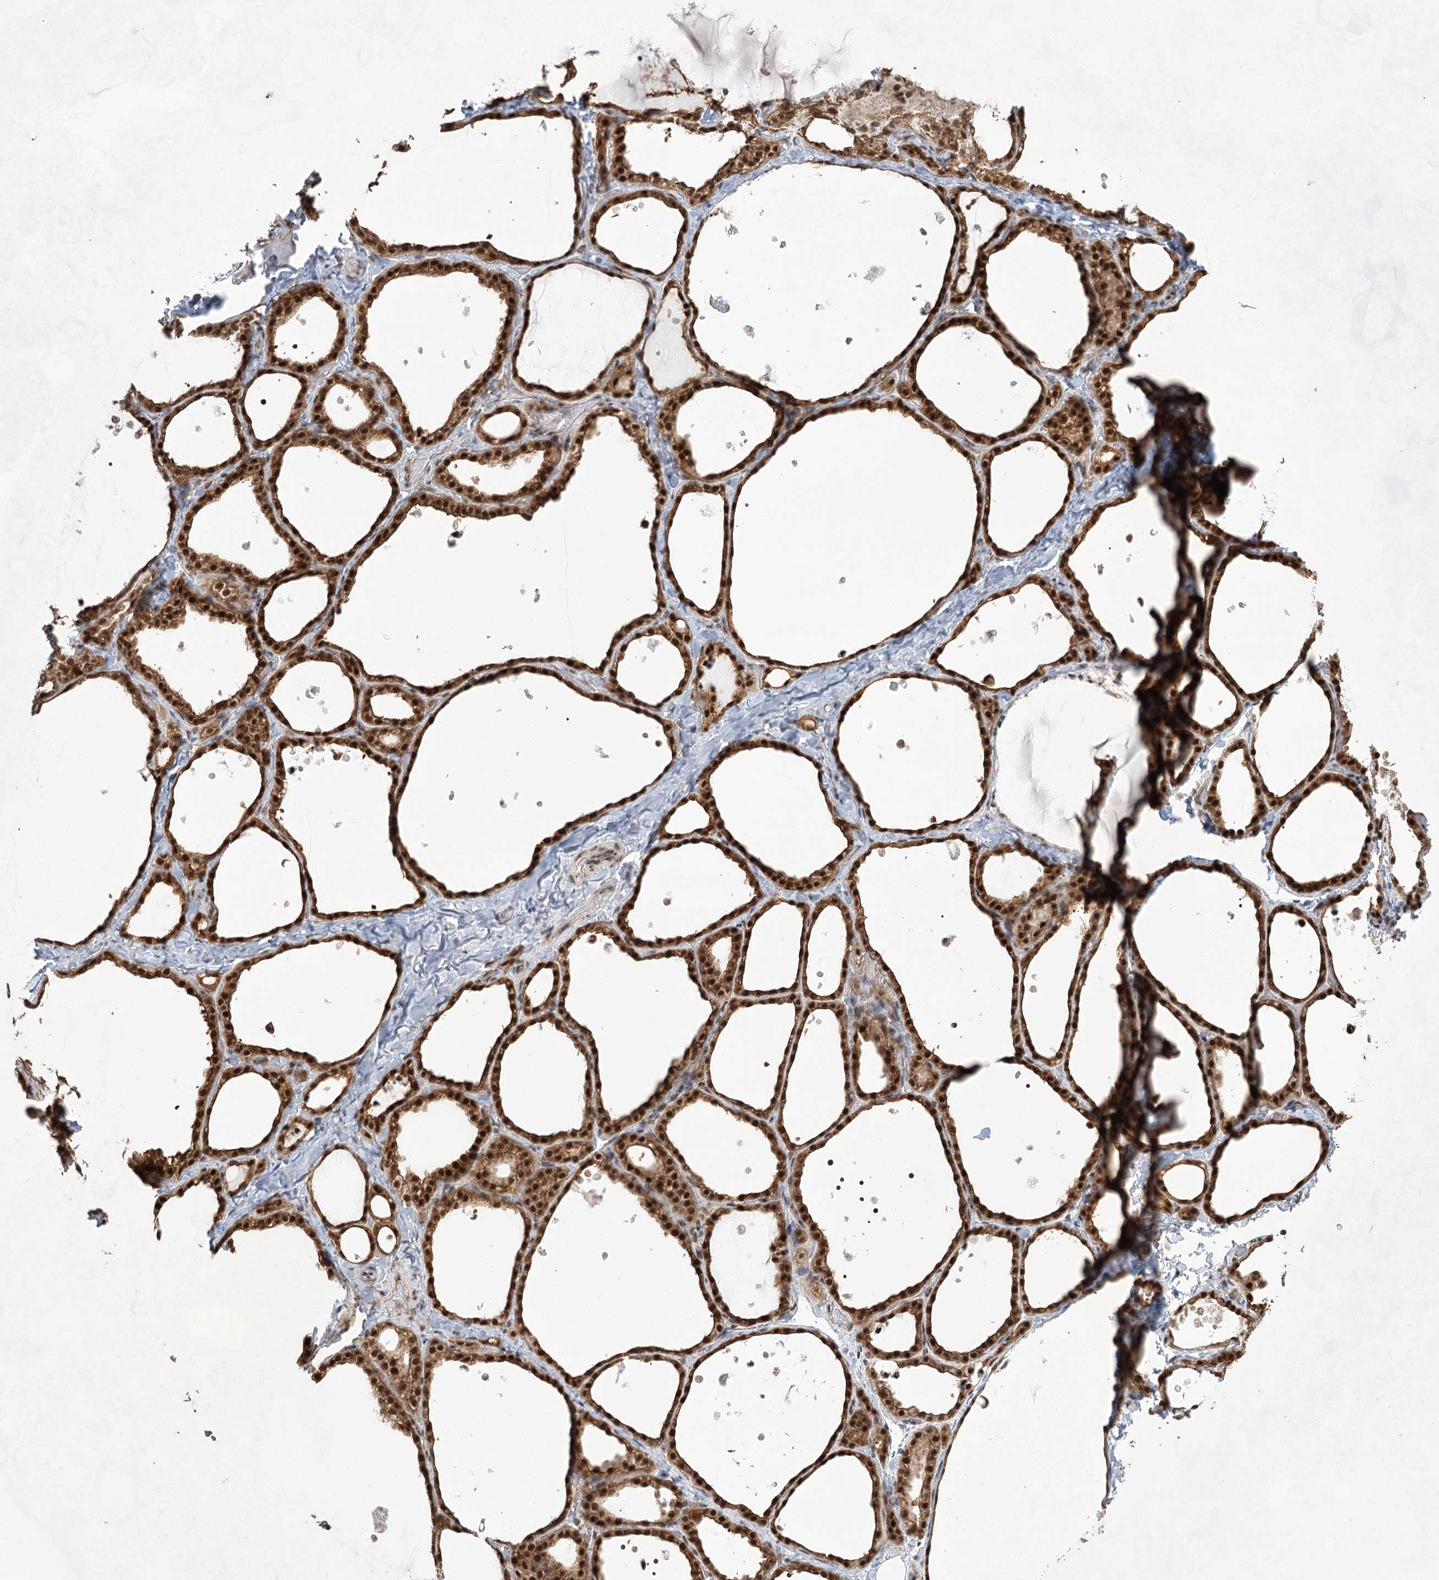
{"staining": {"intensity": "strong", "quantity": ">75%", "location": "cytoplasmic/membranous,nuclear"}, "tissue": "thyroid gland", "cell_type": "Glandular cells", "image_type": "normal", "snomed": [{"axis": "morphology", "description": "Normal tissue, NOS"}, {"axis": "topography", "description": "Thyroid gland"}], "caption": "IHC photomicrograph of normal human thyroid gland stained for a protein (brown), which exhibits high levels of strong cytoplasmic/membranous,nuclear positivity in about >75% of glandular cells.", "gene": "ZCCHC8", "patient": {"sex": "female", "age": 44}}